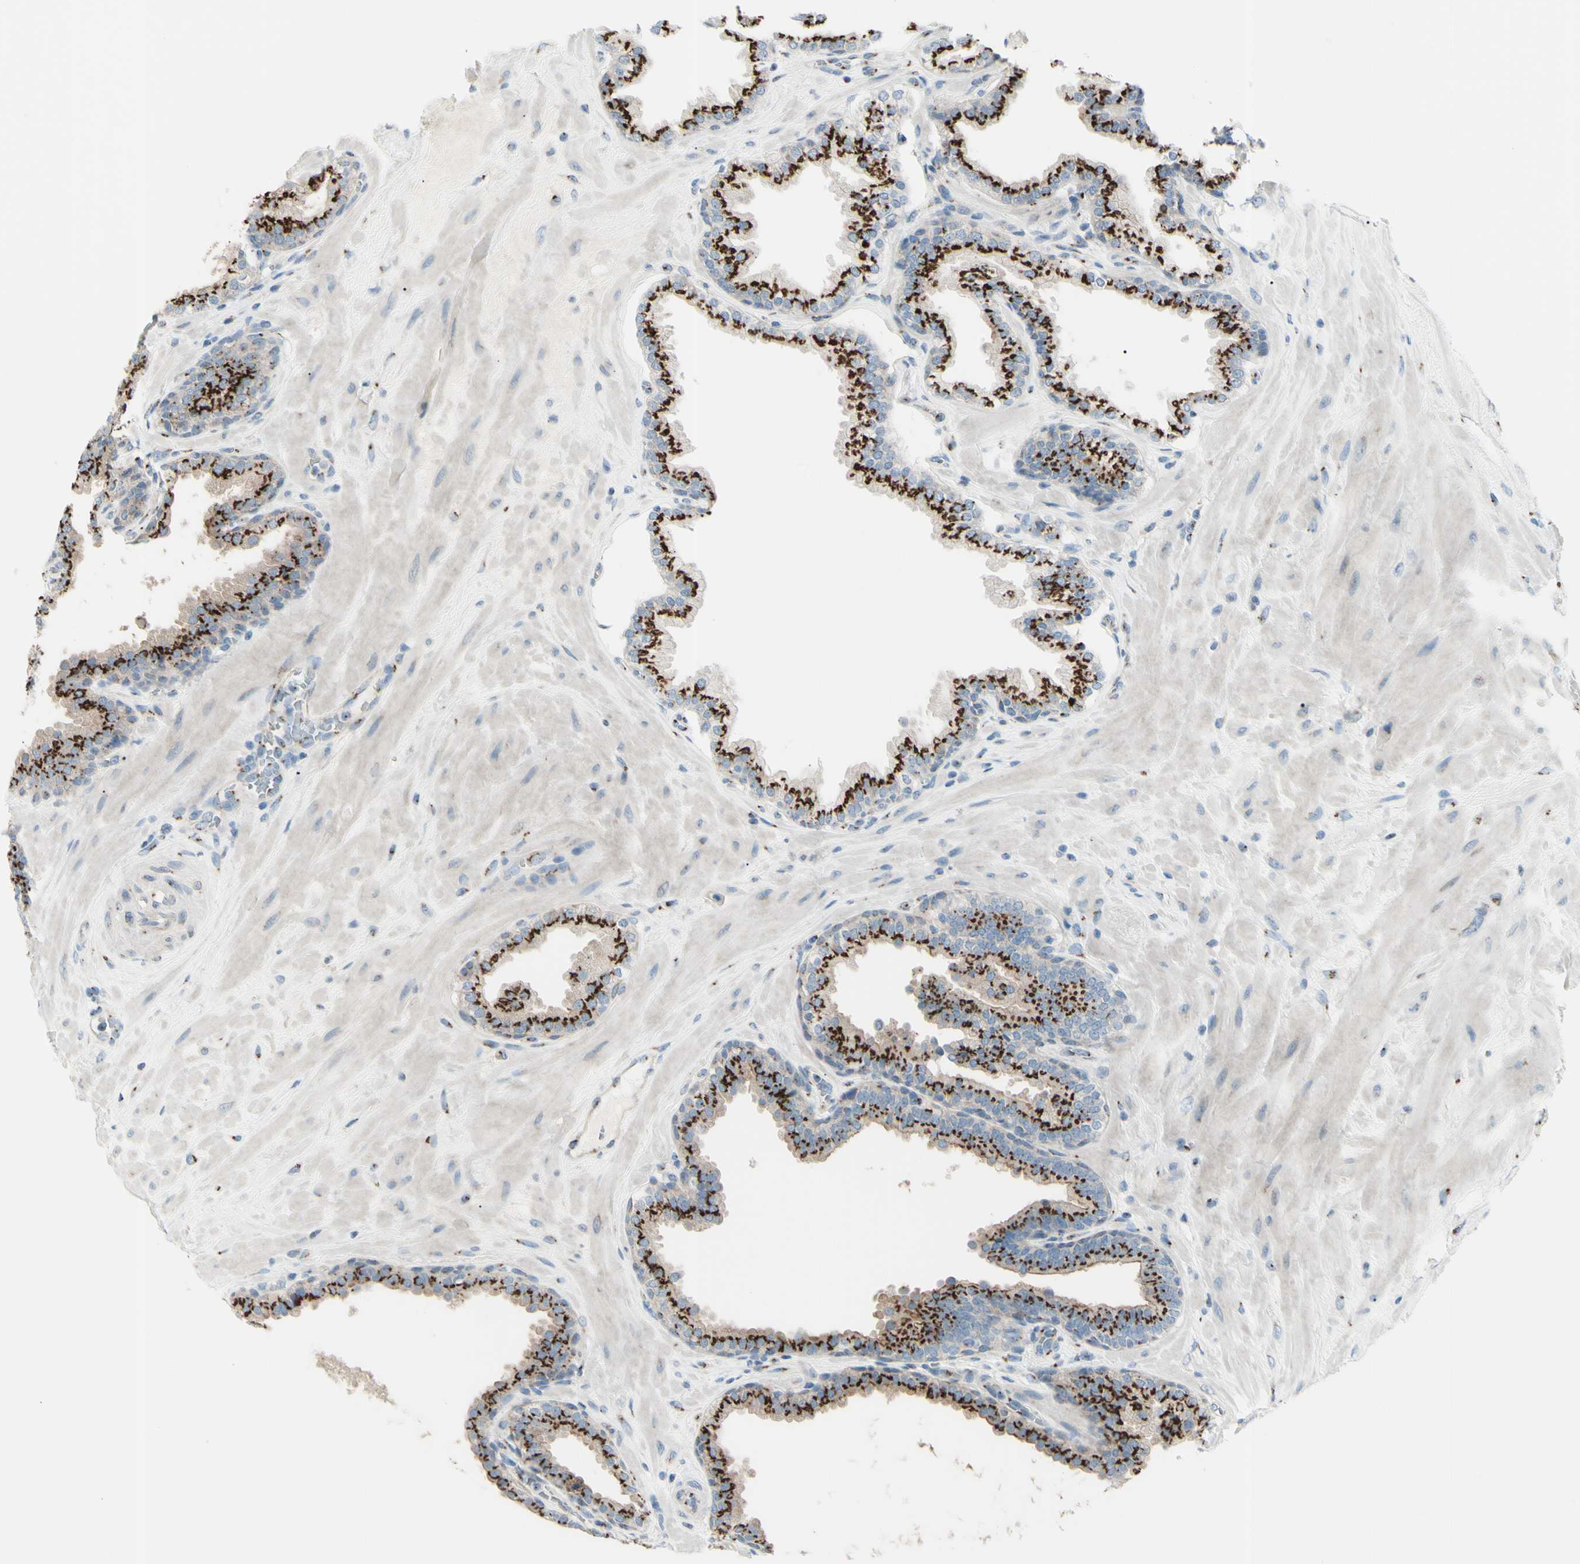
{"staining": {"intensity": "strong", "quantity": ">75%", "location": "cytoplasmic/membranous"}, "tissue": "prostate", "cell_type": "Glandular cells", "image_type": "normal", "snomed": [{"axis": "morphology", "description": "Normal tissue, NOS"}, {"axis": "topography", "description": "Prostate"}], "caption": "Protein staining reveals strong cytoplasmic/membranous staining in approximately >75% of glandular cells in normal prostate. (brown staining indicates protein expression, while blue staining denotes nuclei).", "gene": "B4GALT1", "patient": {"sex": "male", "age": 51}}